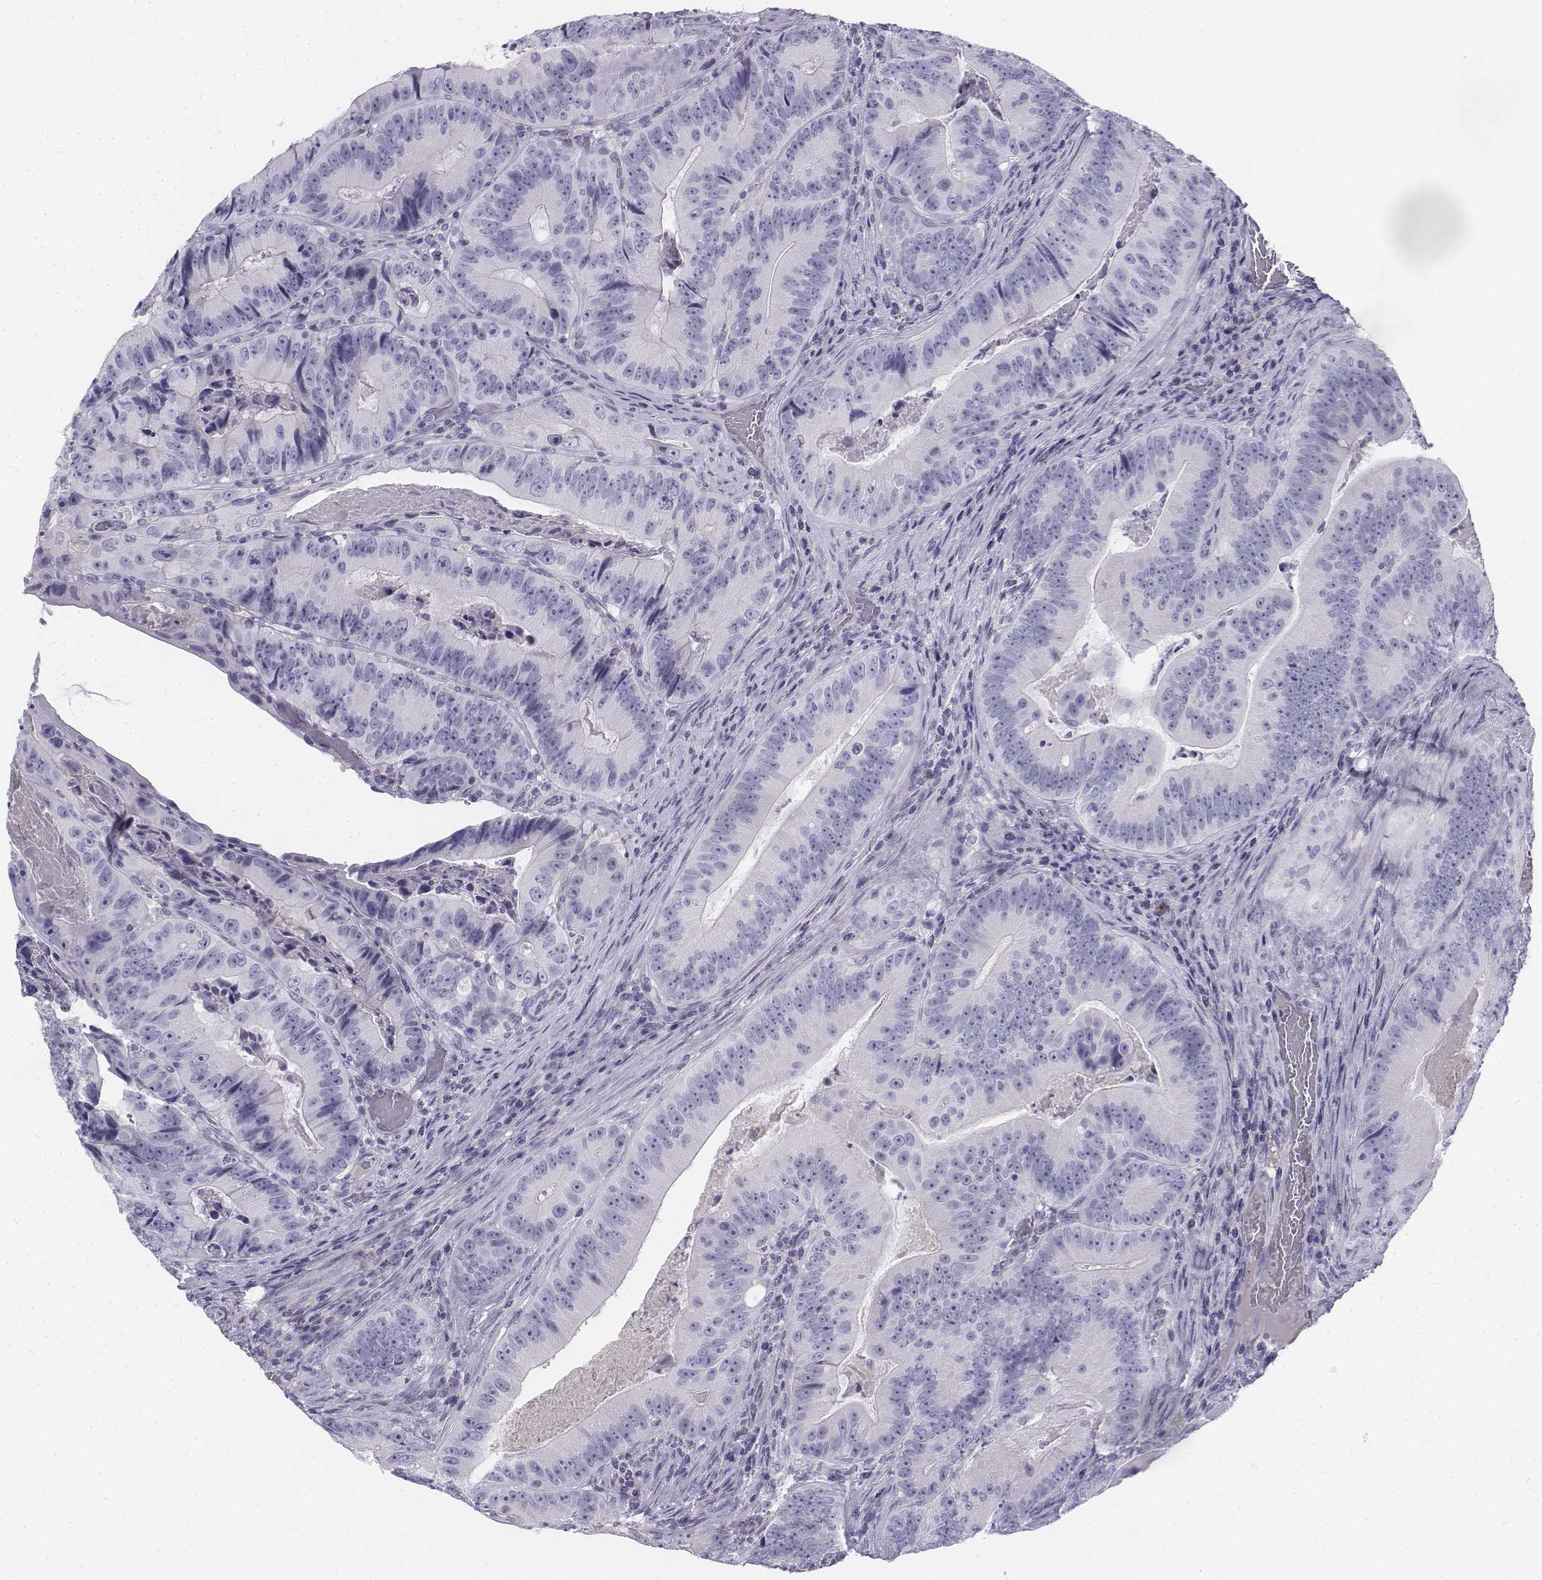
{"staining": {"intensity": "negative", "quantity": "none", "location": "none"}, "tissue": "colorectal cancer", "cell_type": "Tumor cells", "image_type": "cancer", "snomed": [{"axis": "morphology", "description": "Adenocarcinoma, NOS"}, {"axis": "topography", "description": "Colon"}], "caption": "The photomicrograph demonstrates no significant positivity in tumor cells of colorectal cancer (adenocarcinoma).", "gene": "TH", "patient": {"sex": "female", "age": 86}}